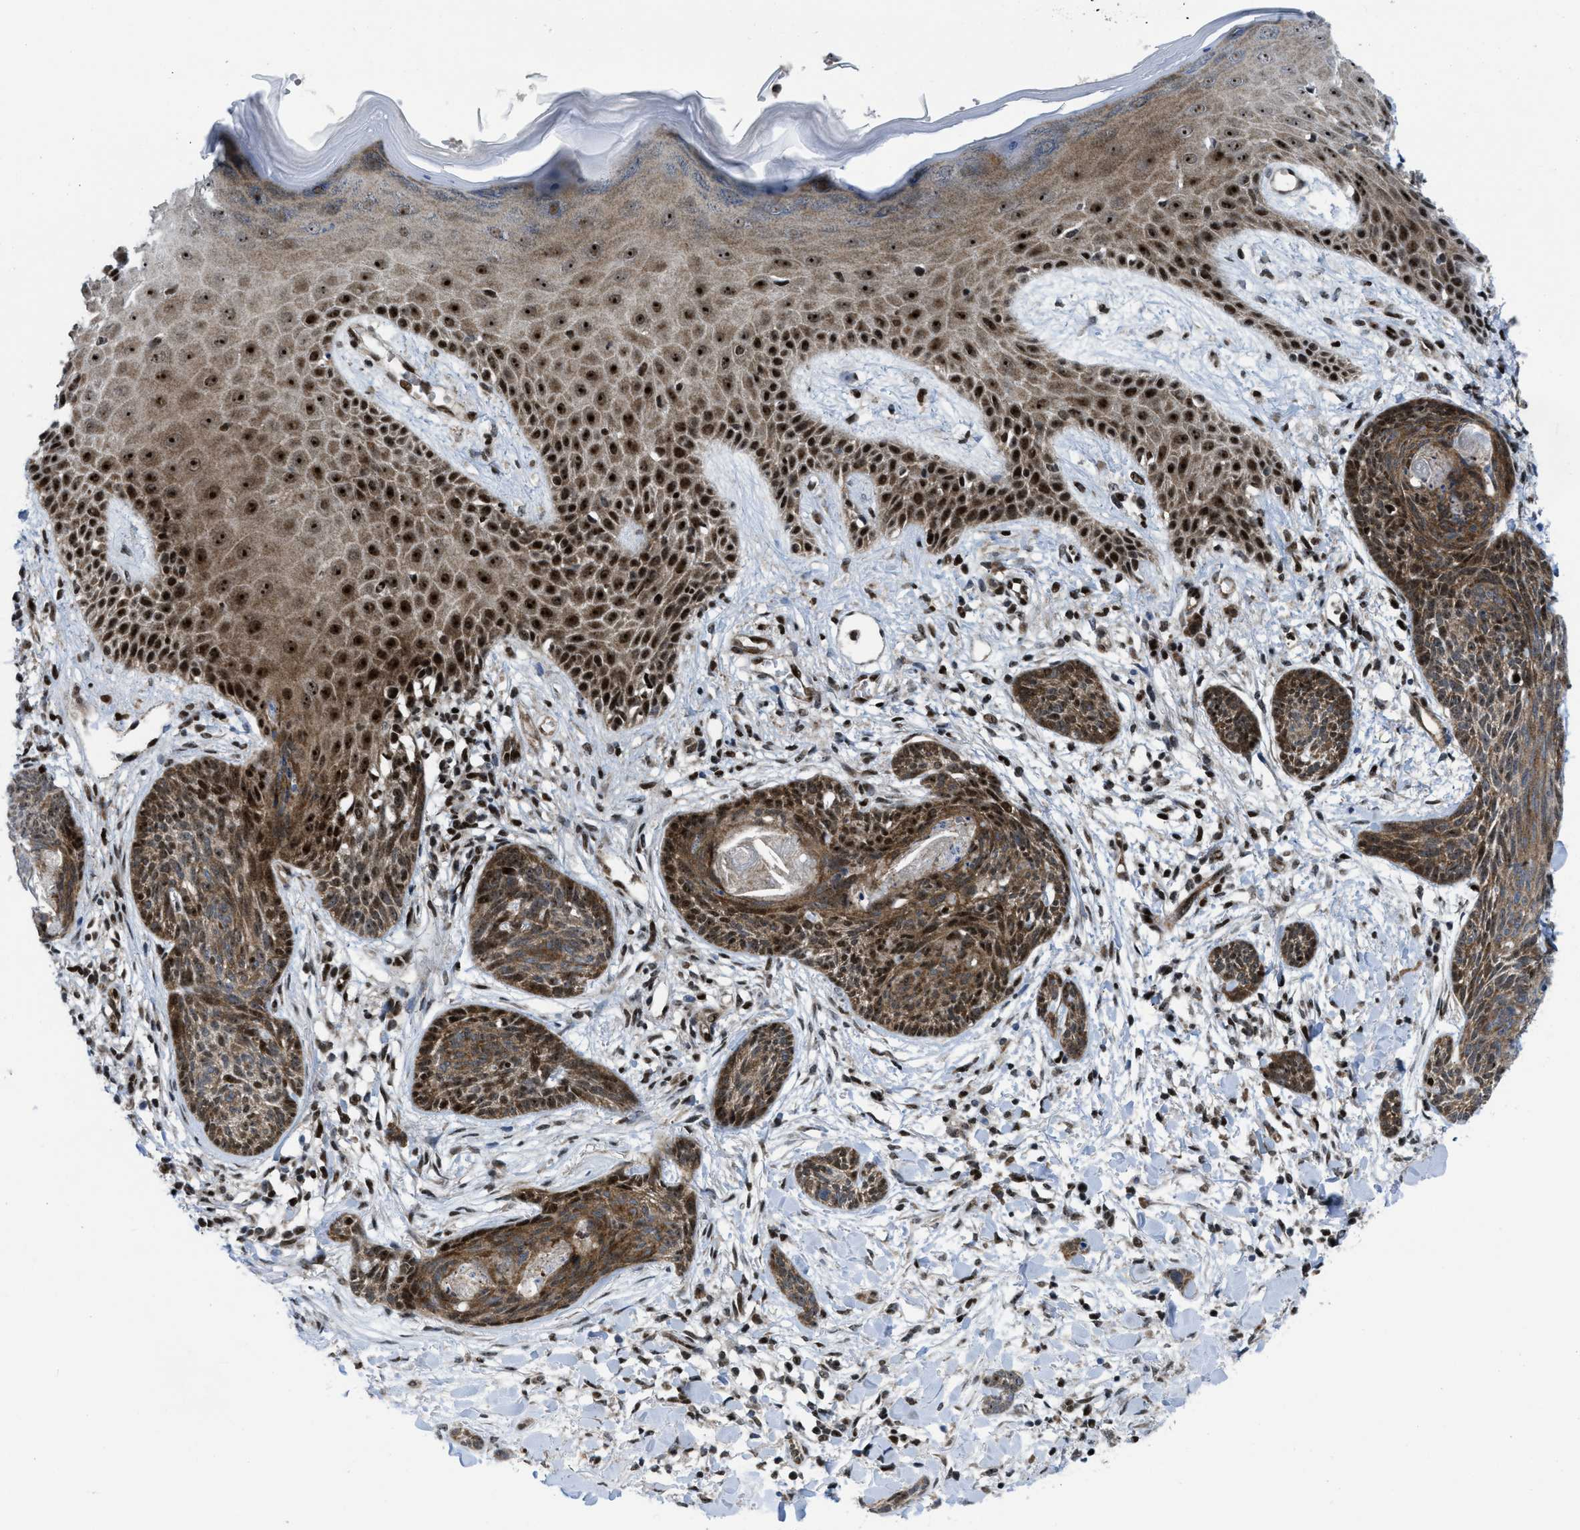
{"staining": {"intensity": "moderate", "quantity": ">75%", "location": "cytoplasmic/membranous,nuclear"}, "tissue": "skin cancer", "cell_type": "Tumor cells", "image_type": "cancer", "snomed": [{"axis": "morphology", "description": "Basal cell carcinoma"}, {"axis": "topography", "description": "Skin"}], "caption": "Tumor cells show moderate cytoplasmic/membranous and nuclear positivity in approximately >75% of cells in basal cell carcinoma (skin).", "gene": "PPP2CB", "patient": {"sex": "female", "age": 59}}